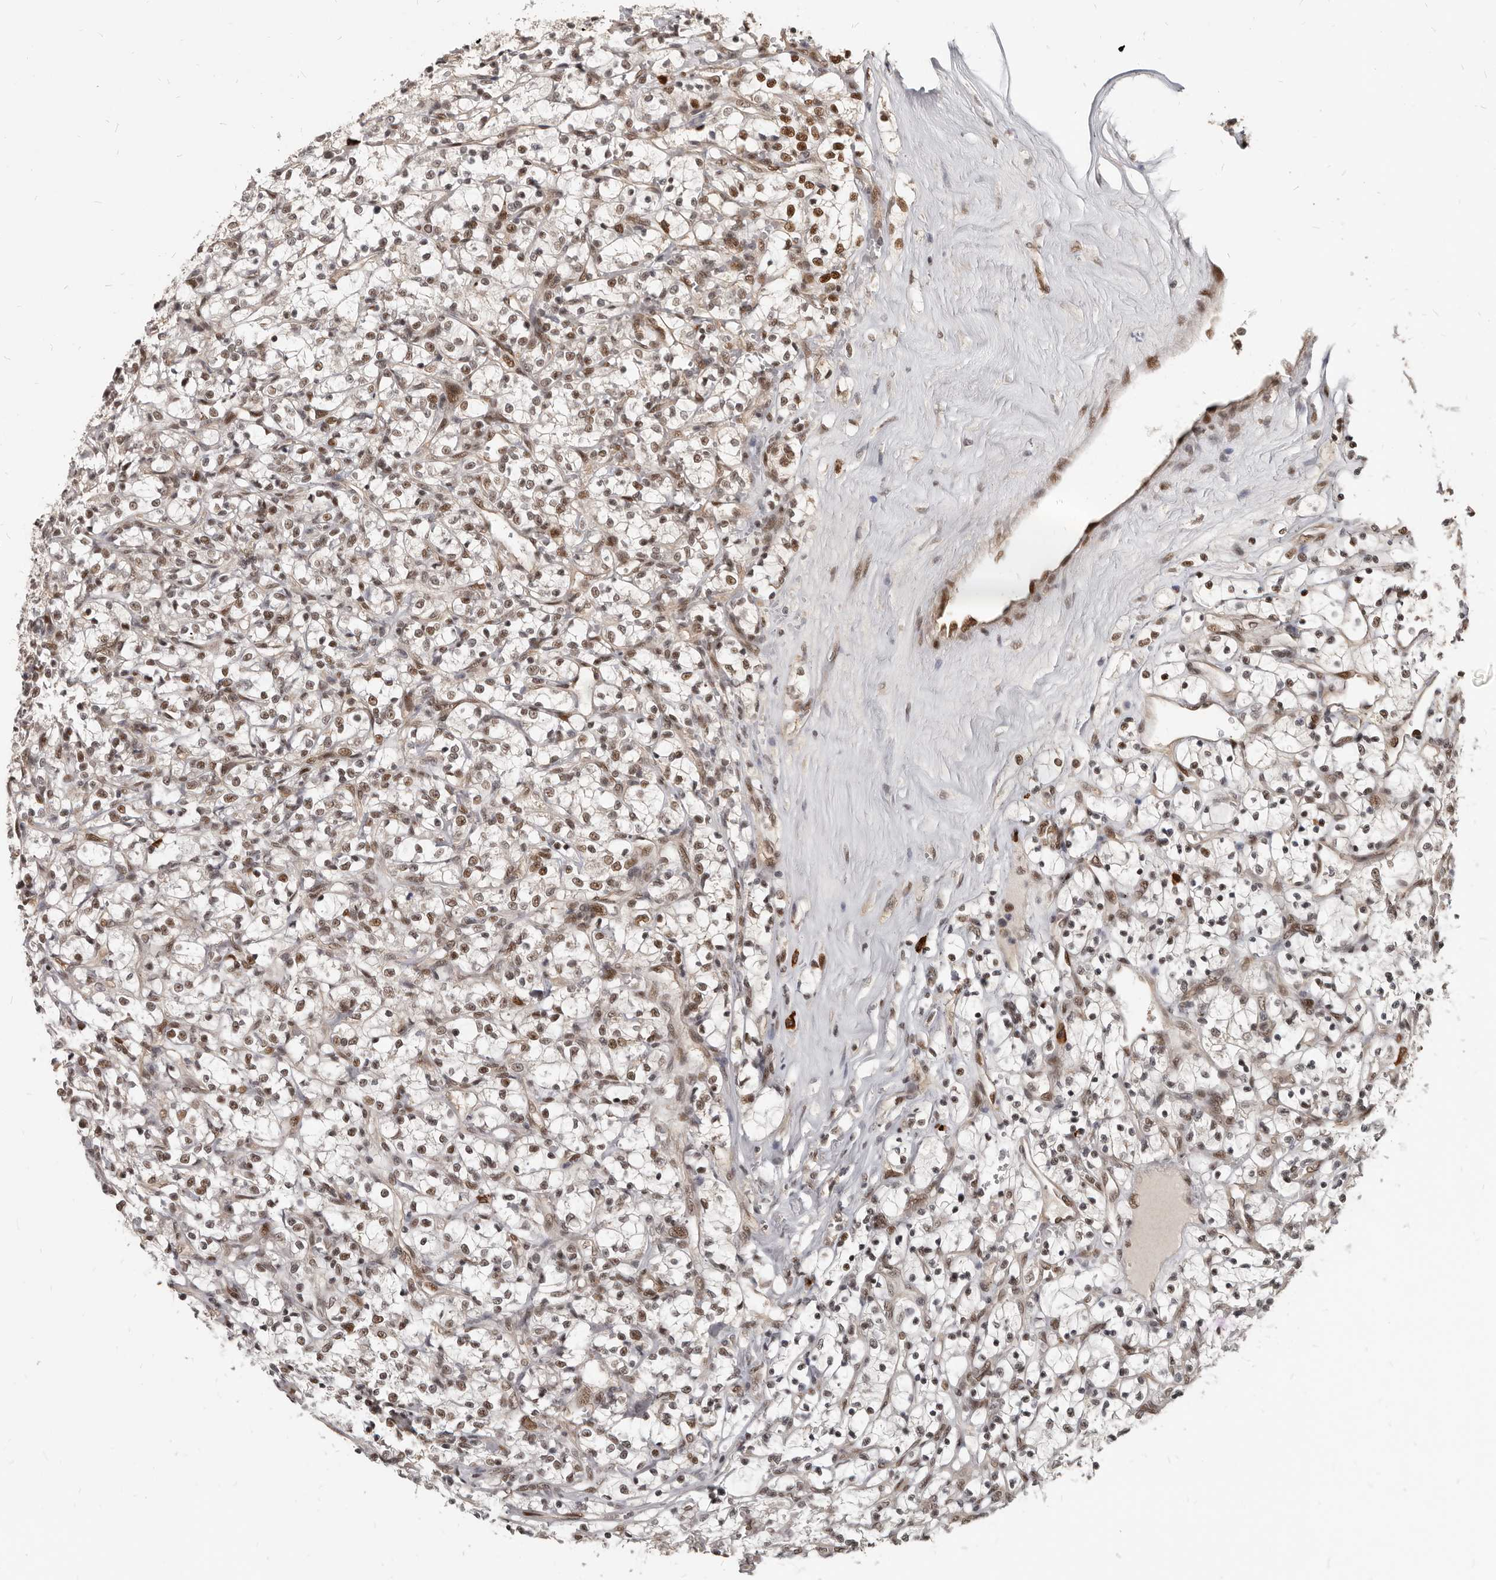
{"staining": {"intensity": "moderate", "quantity": ">75%", "location": "nuclear"}, "tissue": "renal cancer", "cell_type": "Tumor cells", "image_type": "cancer", "snomed": [{"axis": "morphology", "description": "Adenocarcinoma, NOS"}, {"axis": "topography", "description": "Kidney"}], "caption": "Moderate nuclear protein expression is appreciated in approximately >75% of tumor cells in renal cancer (adenocarcinoma).", "gene": "ATF5", "patient": {"sex": "female", "age": 69}}